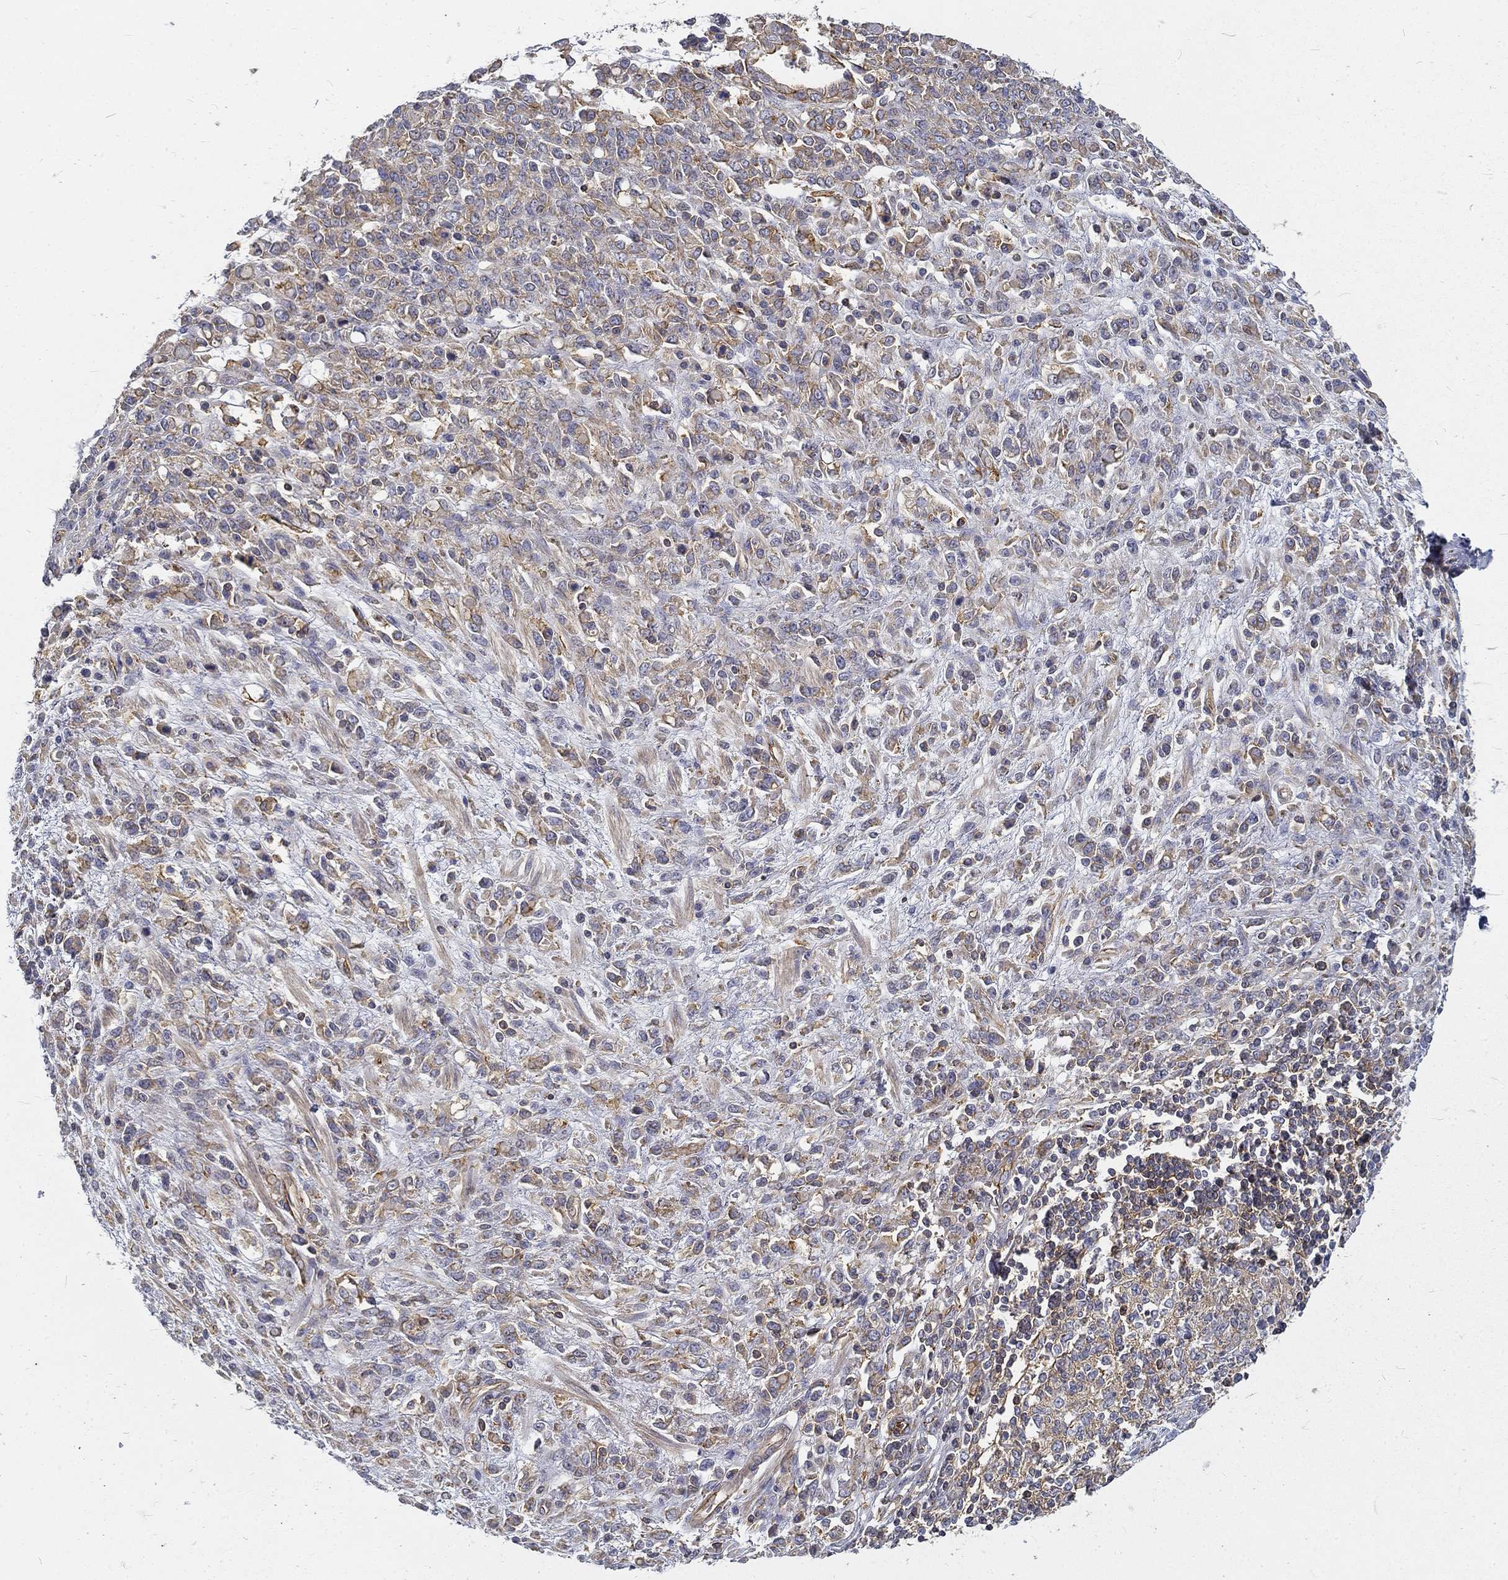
{"staining": {"intensity": "weak", "quantity": "25%-75%", "location": "cytoplasmic/membranous"}, "tissue": "stomach cancer", "cell_type": "Tumor cells", "image_type": "cancer", "snomed": [{"axis": "morphology", "description": "Adenocarcinoma, NOS"}, {"axis": "topography", "description": "Stomach"}], "caption": "An IHC image of tumor tissue is shown. Protein staining in brown labels weak cytoplasmic/membranous positivity in adenocarcinoma (stomach) within tumor cells.", "gene": "MTMR11", "patient": {"sex": "female", "age": 57}}